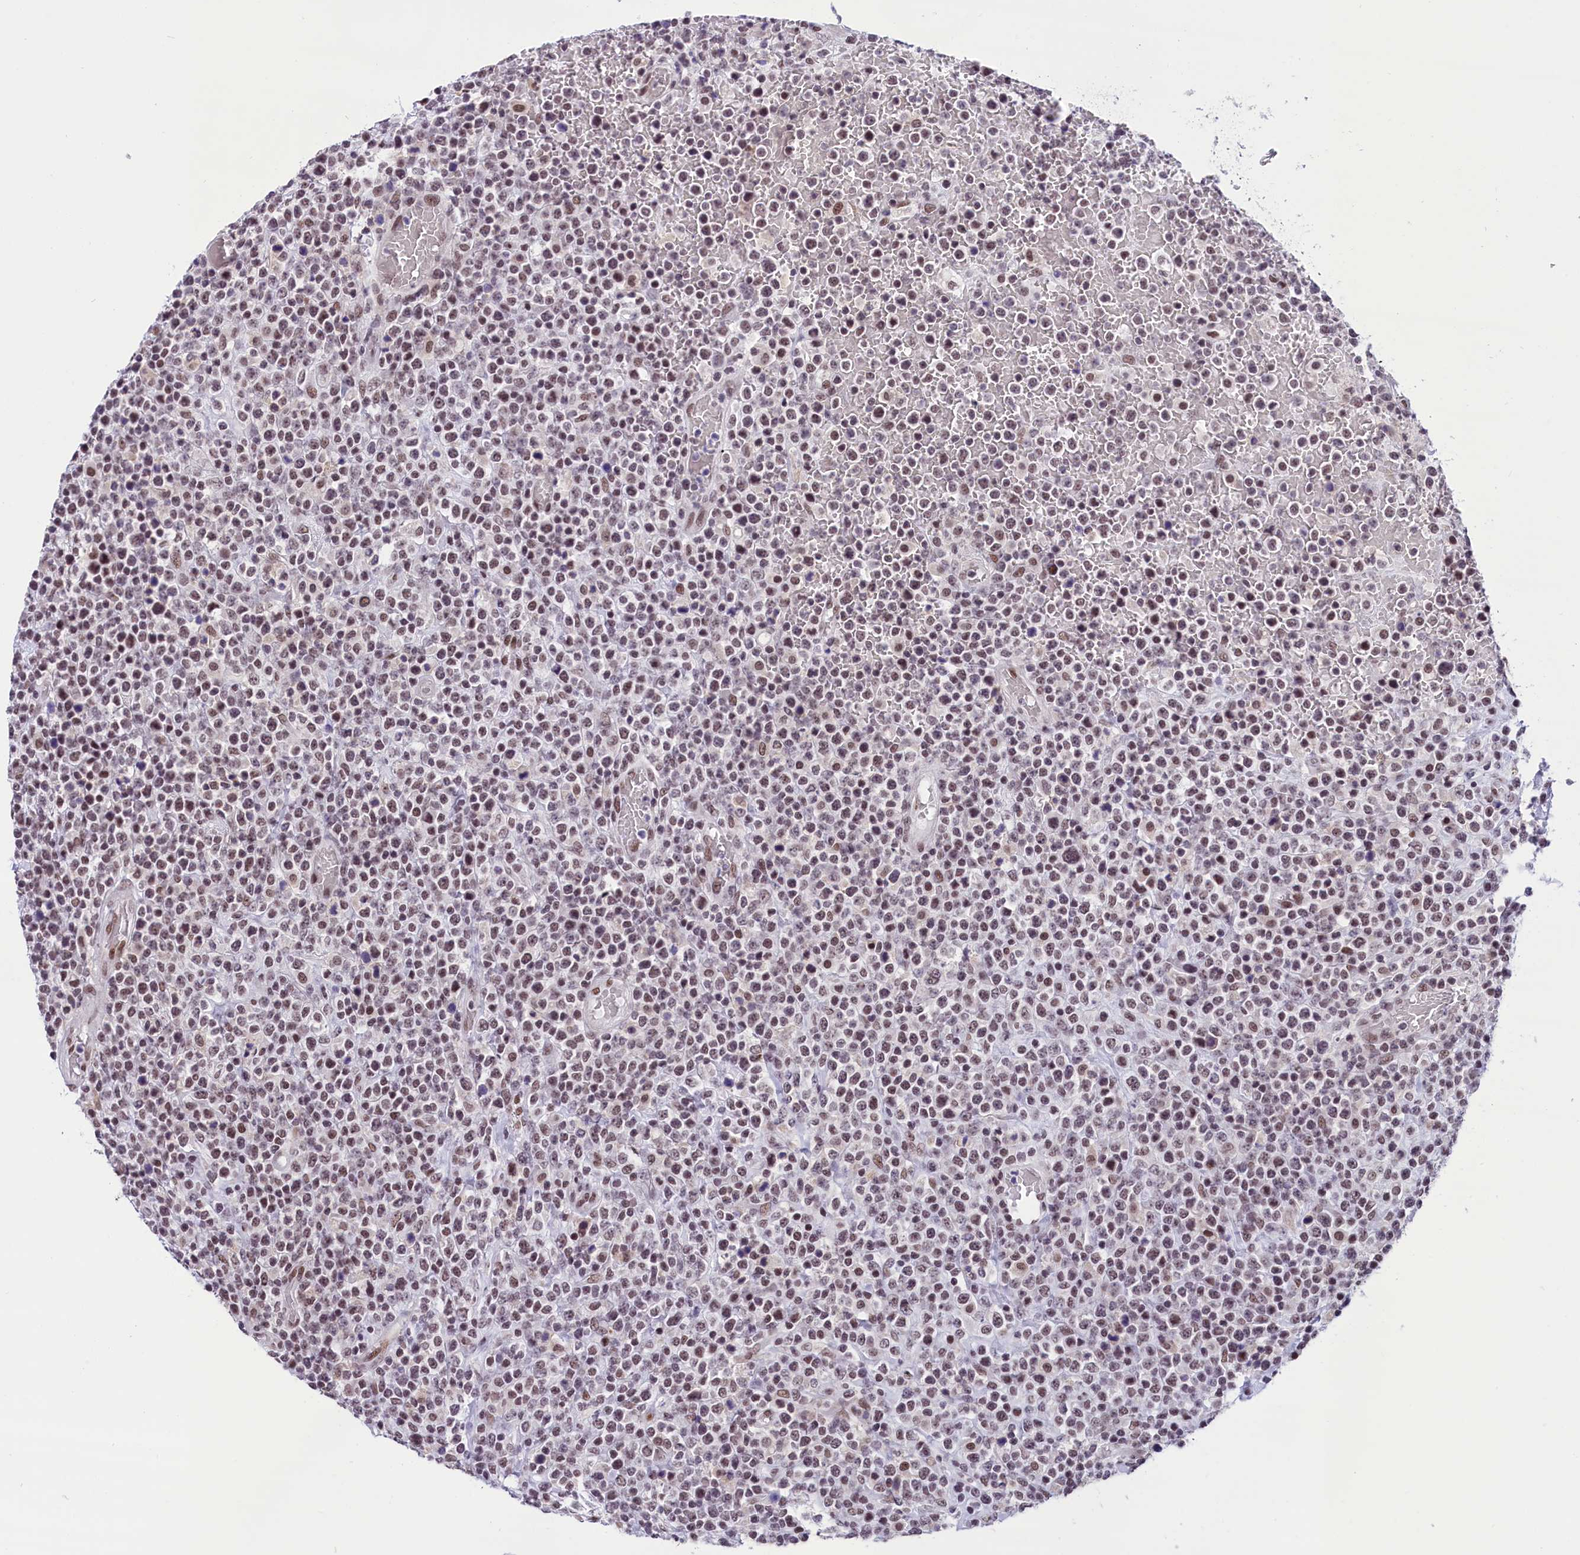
{"staining": {"intensity": "weak", "quantity": ">75%", "location": "nuclear"}, "tissue": "lymphoma", "cell_type": "Tumor cells", "image_type": "cancer", "snomed": [{"axis": "morphology", "description": "Malignant lymphoma, non-Hodgkin's type, High grade"}, {"axis": "topography", "description": "Colon"}], "caption": "Tumor cells demonstrate weak nuclear expression in approximately >75% of cells in lymphoma.", "gene": "CDYL2", "patient": {"sex": "female", "age": 53}}